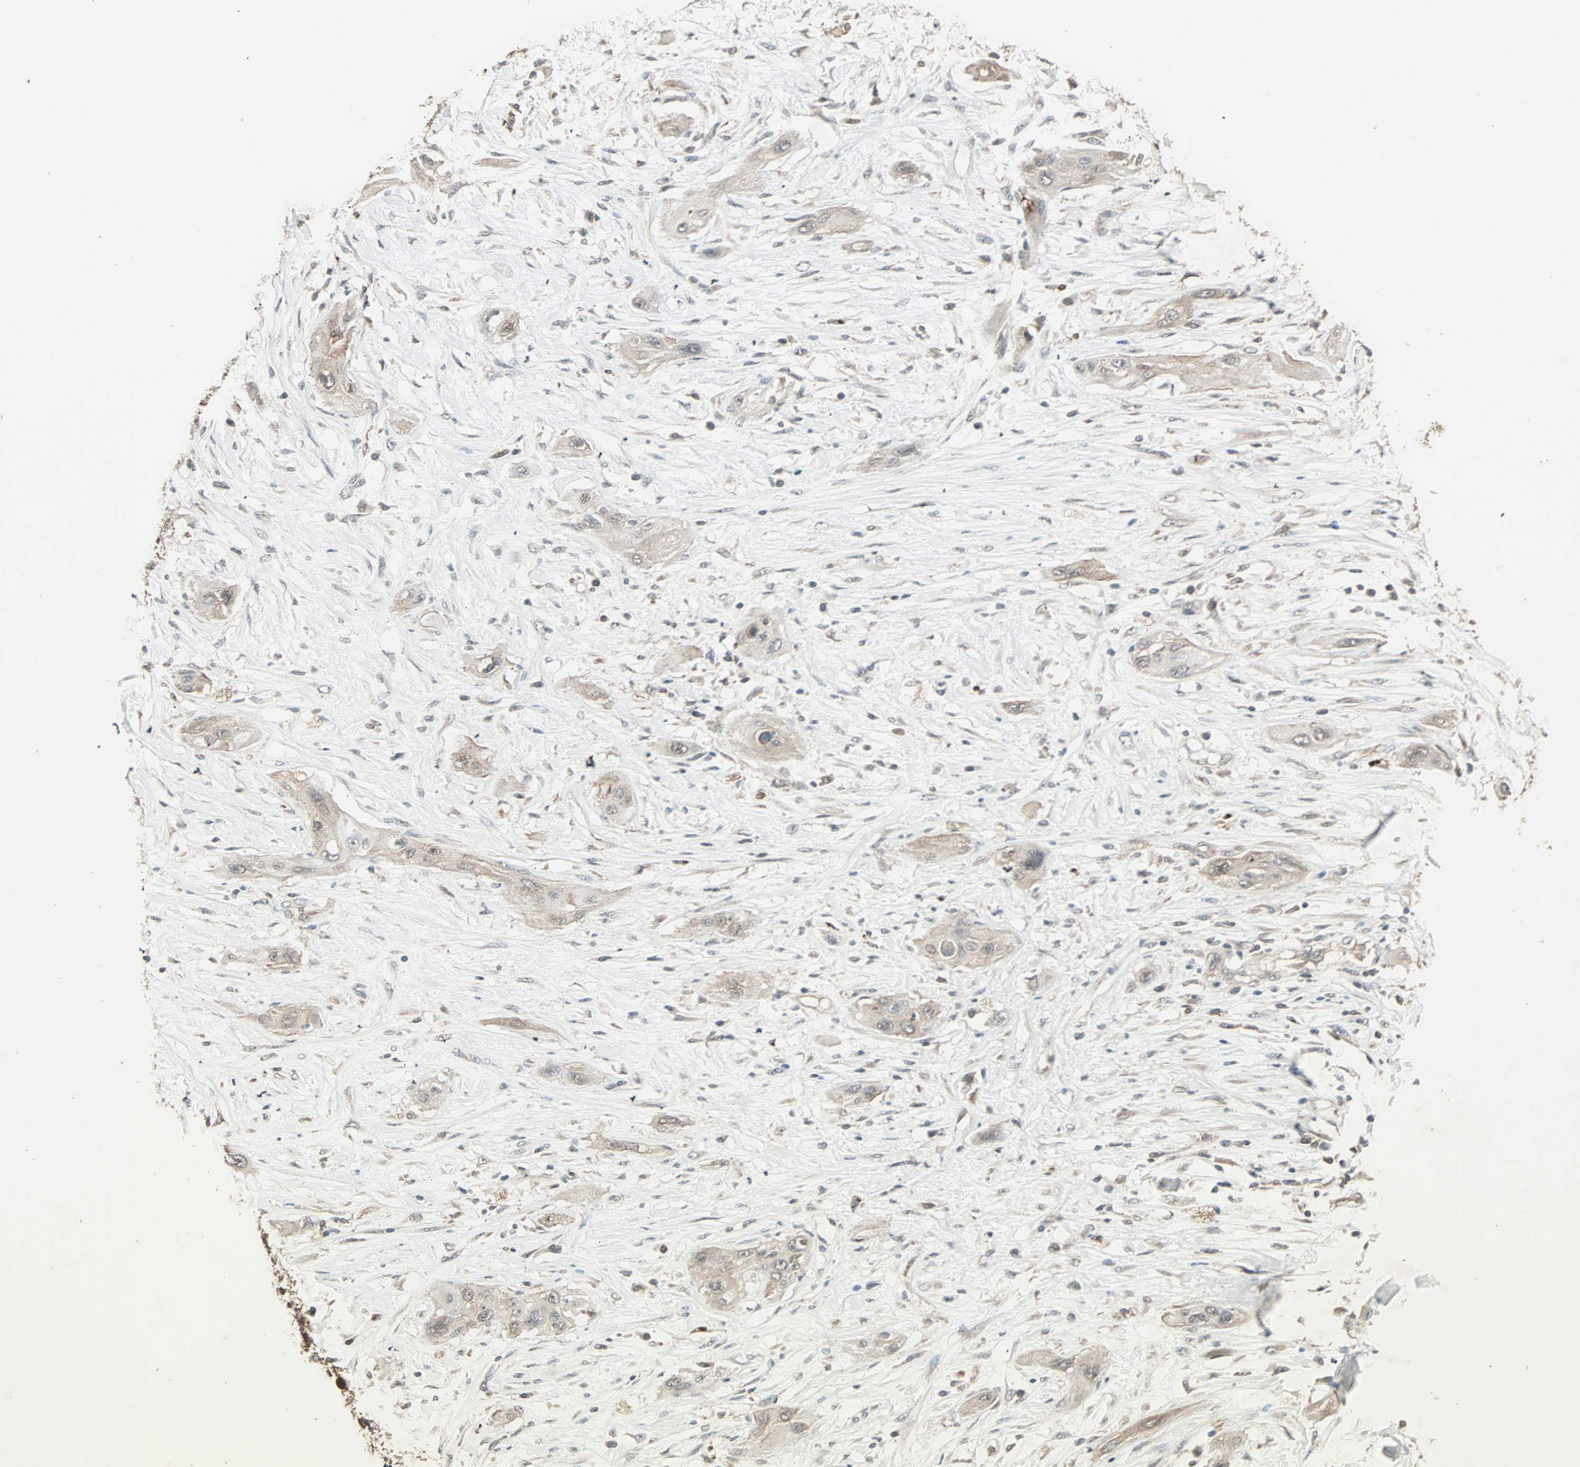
{"staining": {"intensity": "weak", "quantity": ">75%", "location": "cytoplasmic/membranous"}, "tissue": "lung cancer", "cell_type": "Tumor cells", "image_type": "cancer", "snomed": [{"axis": "morphology", "description": "Squamous cell carcinoma, NOS"}, {"axis": "topography", "description": "Lung"}], "caption": "High-magnification brightfield microscopy of lung cancer (squamous cell carcinoma) stained with DAB (brown) and counterstained with hematoxylin (blue). tumor cells exhibit weak cytoplasmic/membranous positivity is seen in about>75% of cells.", "gene": "UBAC1", "patient": {"sex": "female", "age": 47}}